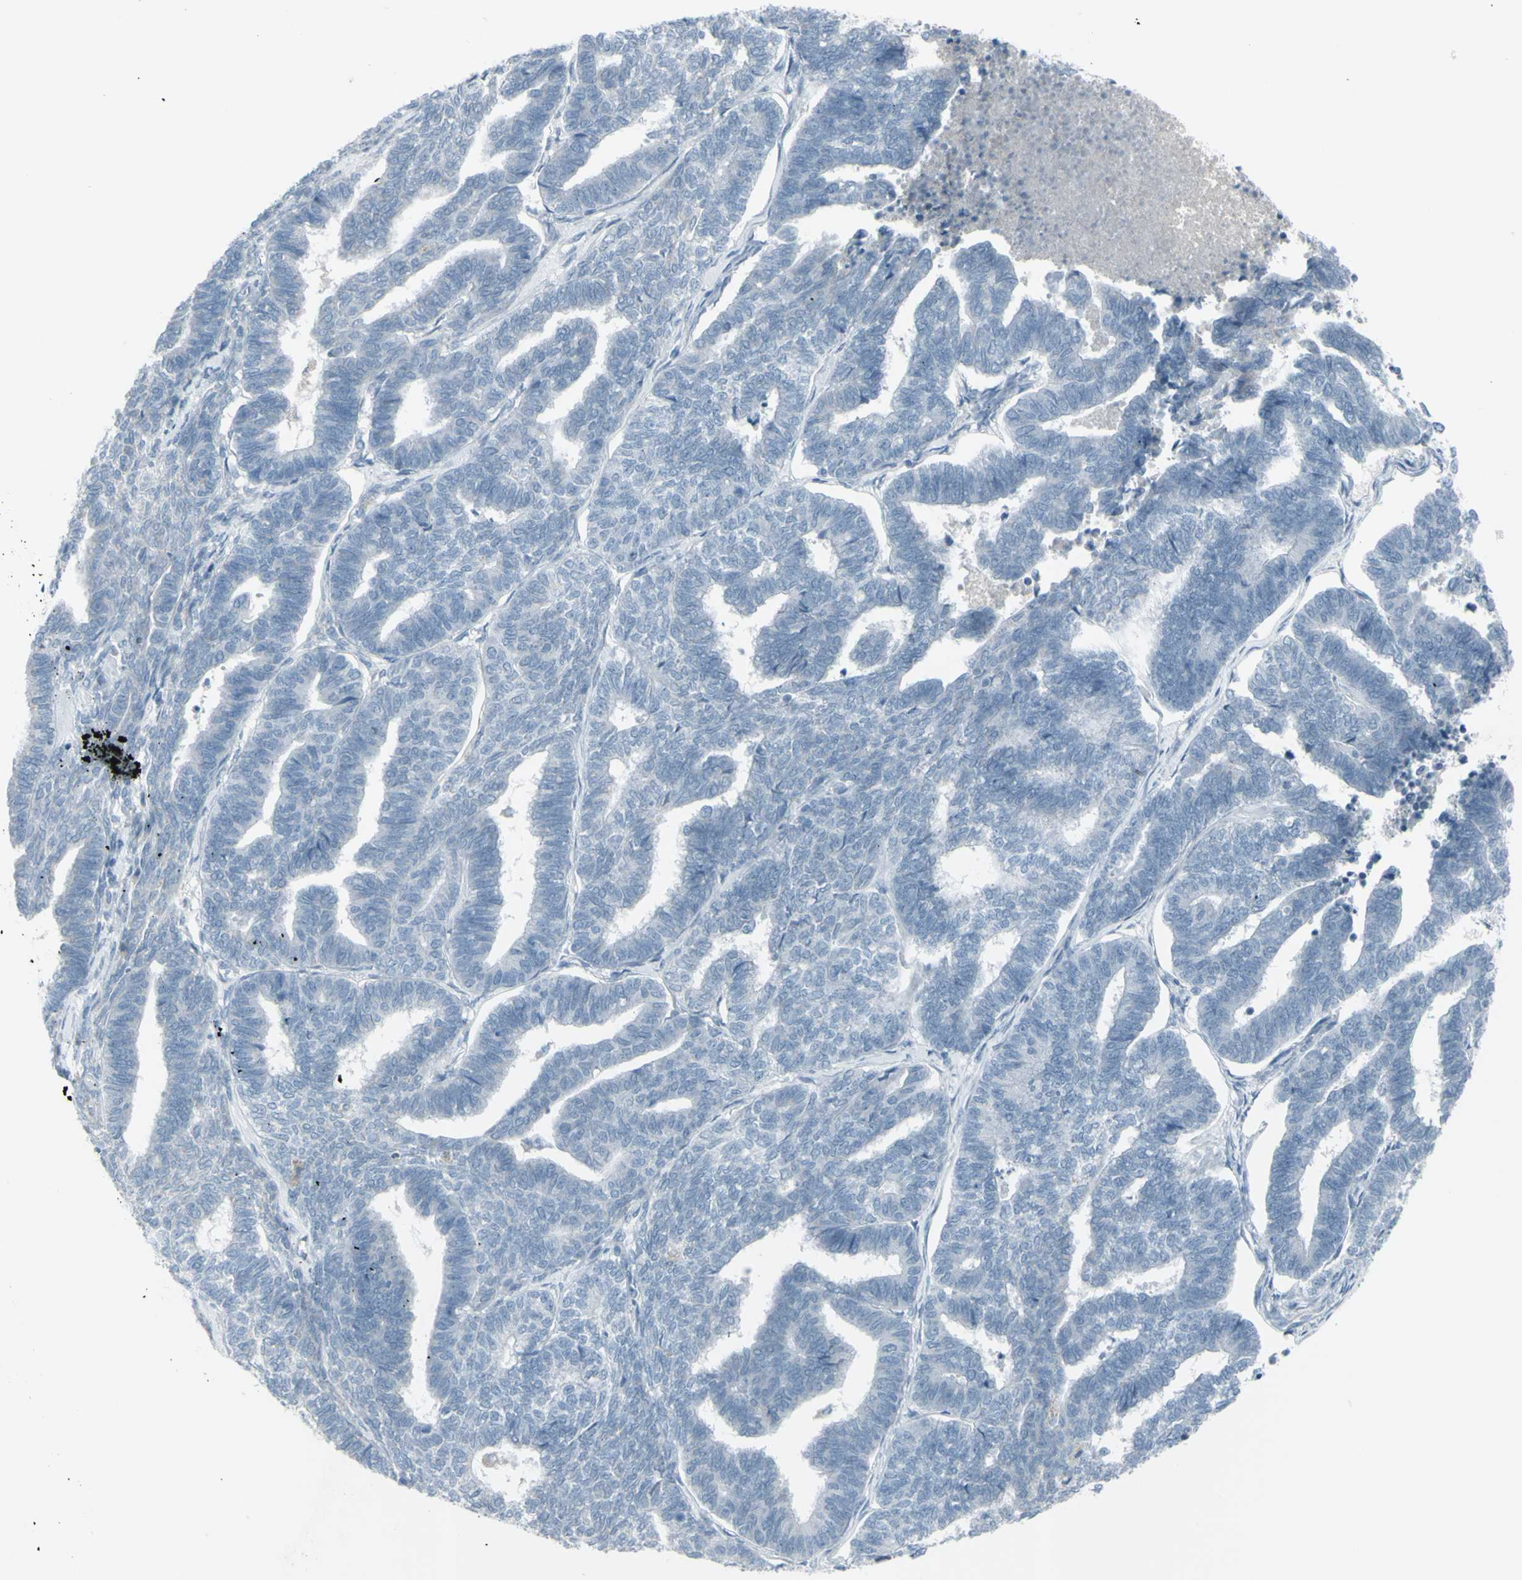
{"staining": {"intensity": "negative", "quantity": "none", "location": "none"}, "tissue": "endometrial cancer", "cell_type": "Tumor cells", "image_type": "cancer", "snomed": [{"axis": "morphology", "description": "Adenocarcinoma, NOS"}, {"axis": "topography", "description": "Endometrium"}], "caption": "Immunohistochemistry image of endometrial cancer (adenocarcinoma) stained for a protein (brown), which exhibits no expression in tumor cells. The staining was performed using DAB (3,3'-diaminobenzidine) to visualize the protein expression in brown, while the nuclei were stained in blue with hematoxylin (Magnification: 20x).", "gene": "RAB3A", "patient": {"sex": "female", "age": 70}}